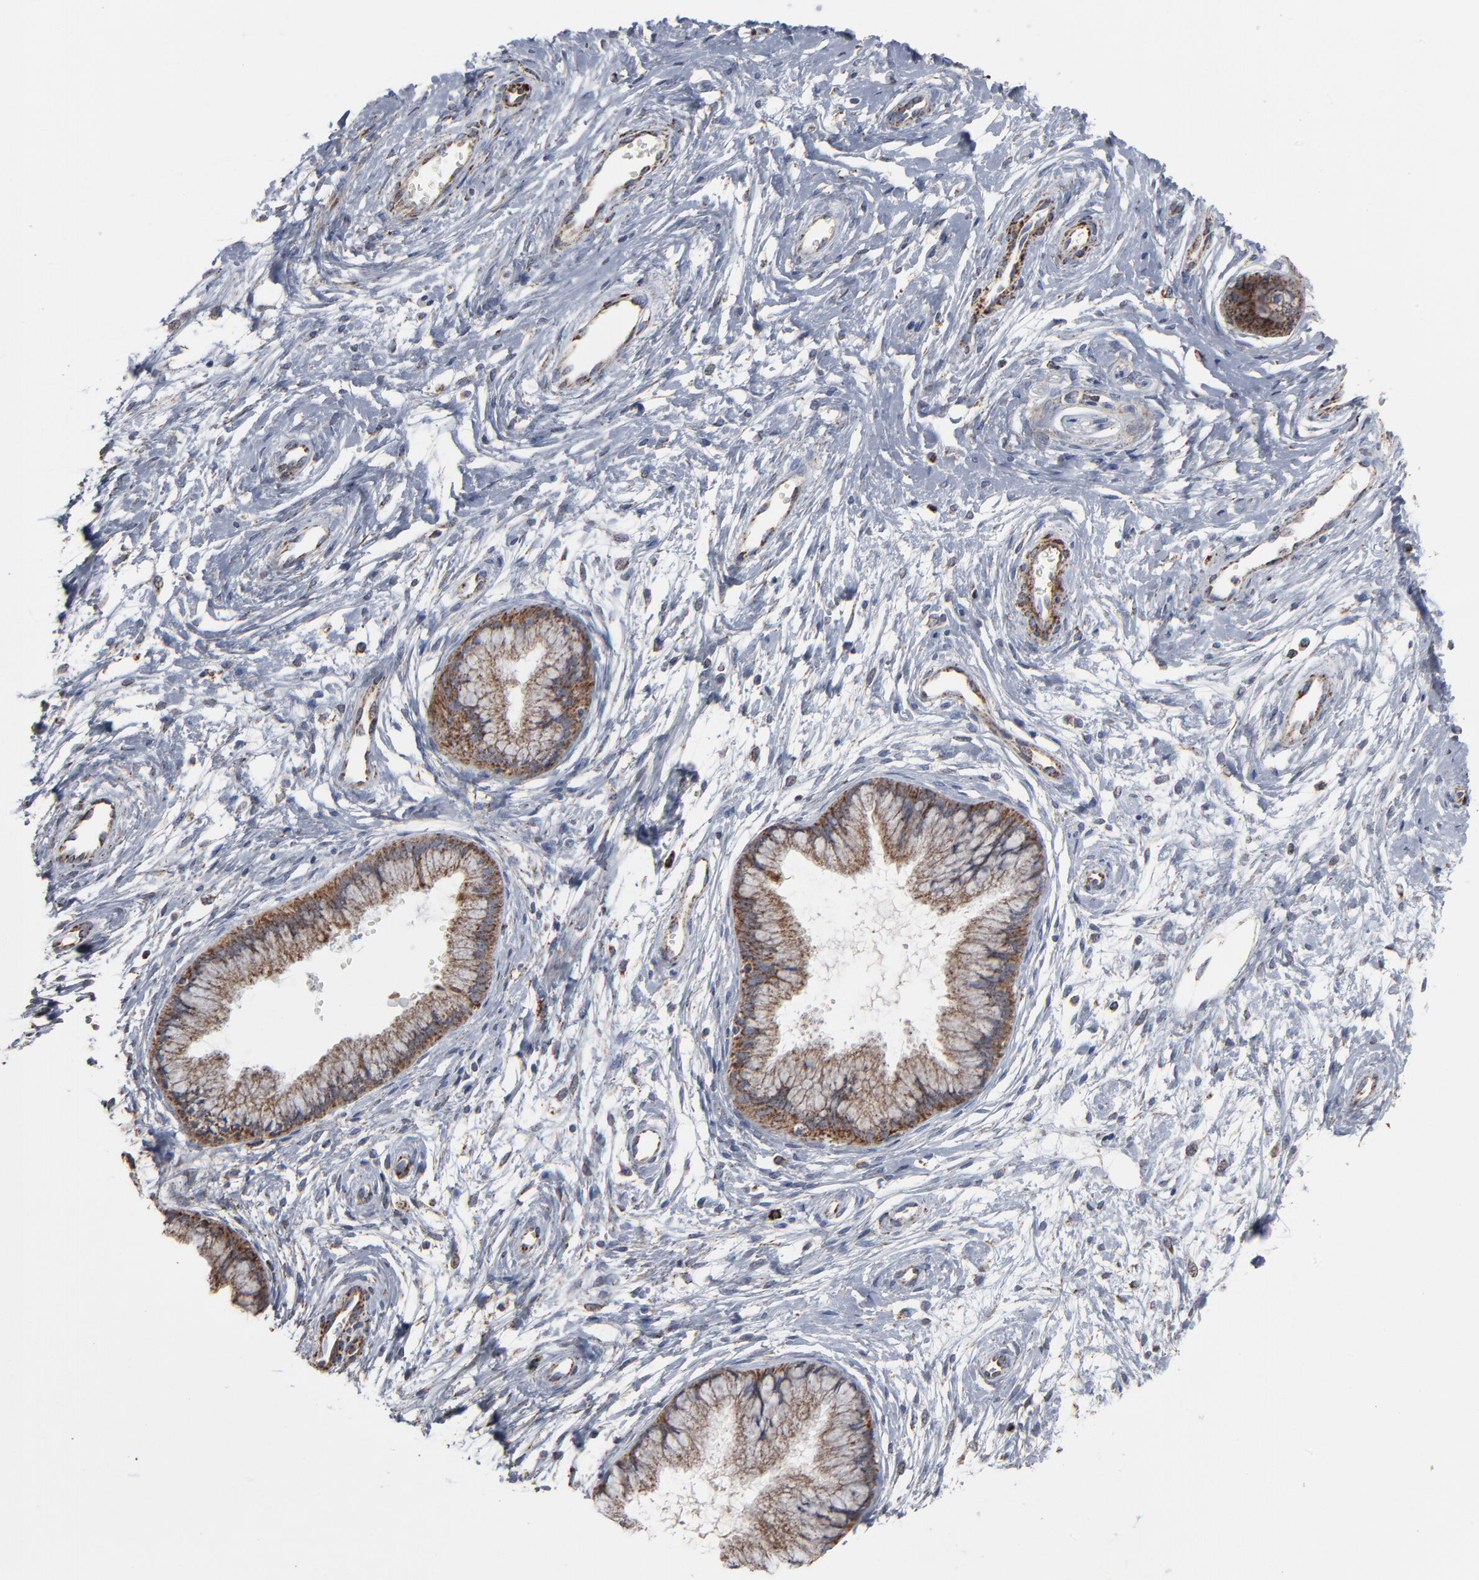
{"staining": {"intensity": "strong", "quantity": ">75%", "location": "cytoplasmic/membranous"}, "tissue": "cervix", "cell_type": "Glandular cells", "image_type": "normal", "snomed": [{"axis": "morphology", "description": "Normal tissue, NOS"}, {"axis": "topography", "description": "Cervix"}], "caption": "Immunohistochemistry (IHC) of unremarkable cervix reveals high levels of strong cytoplasmic/membranous expression in about >75% of glandular cells. (brown staining indicates protein expression, while blue staining denotes nuclei).", "gene": "UQCRC1", "patient": {"sex": "female", "age": 39}}